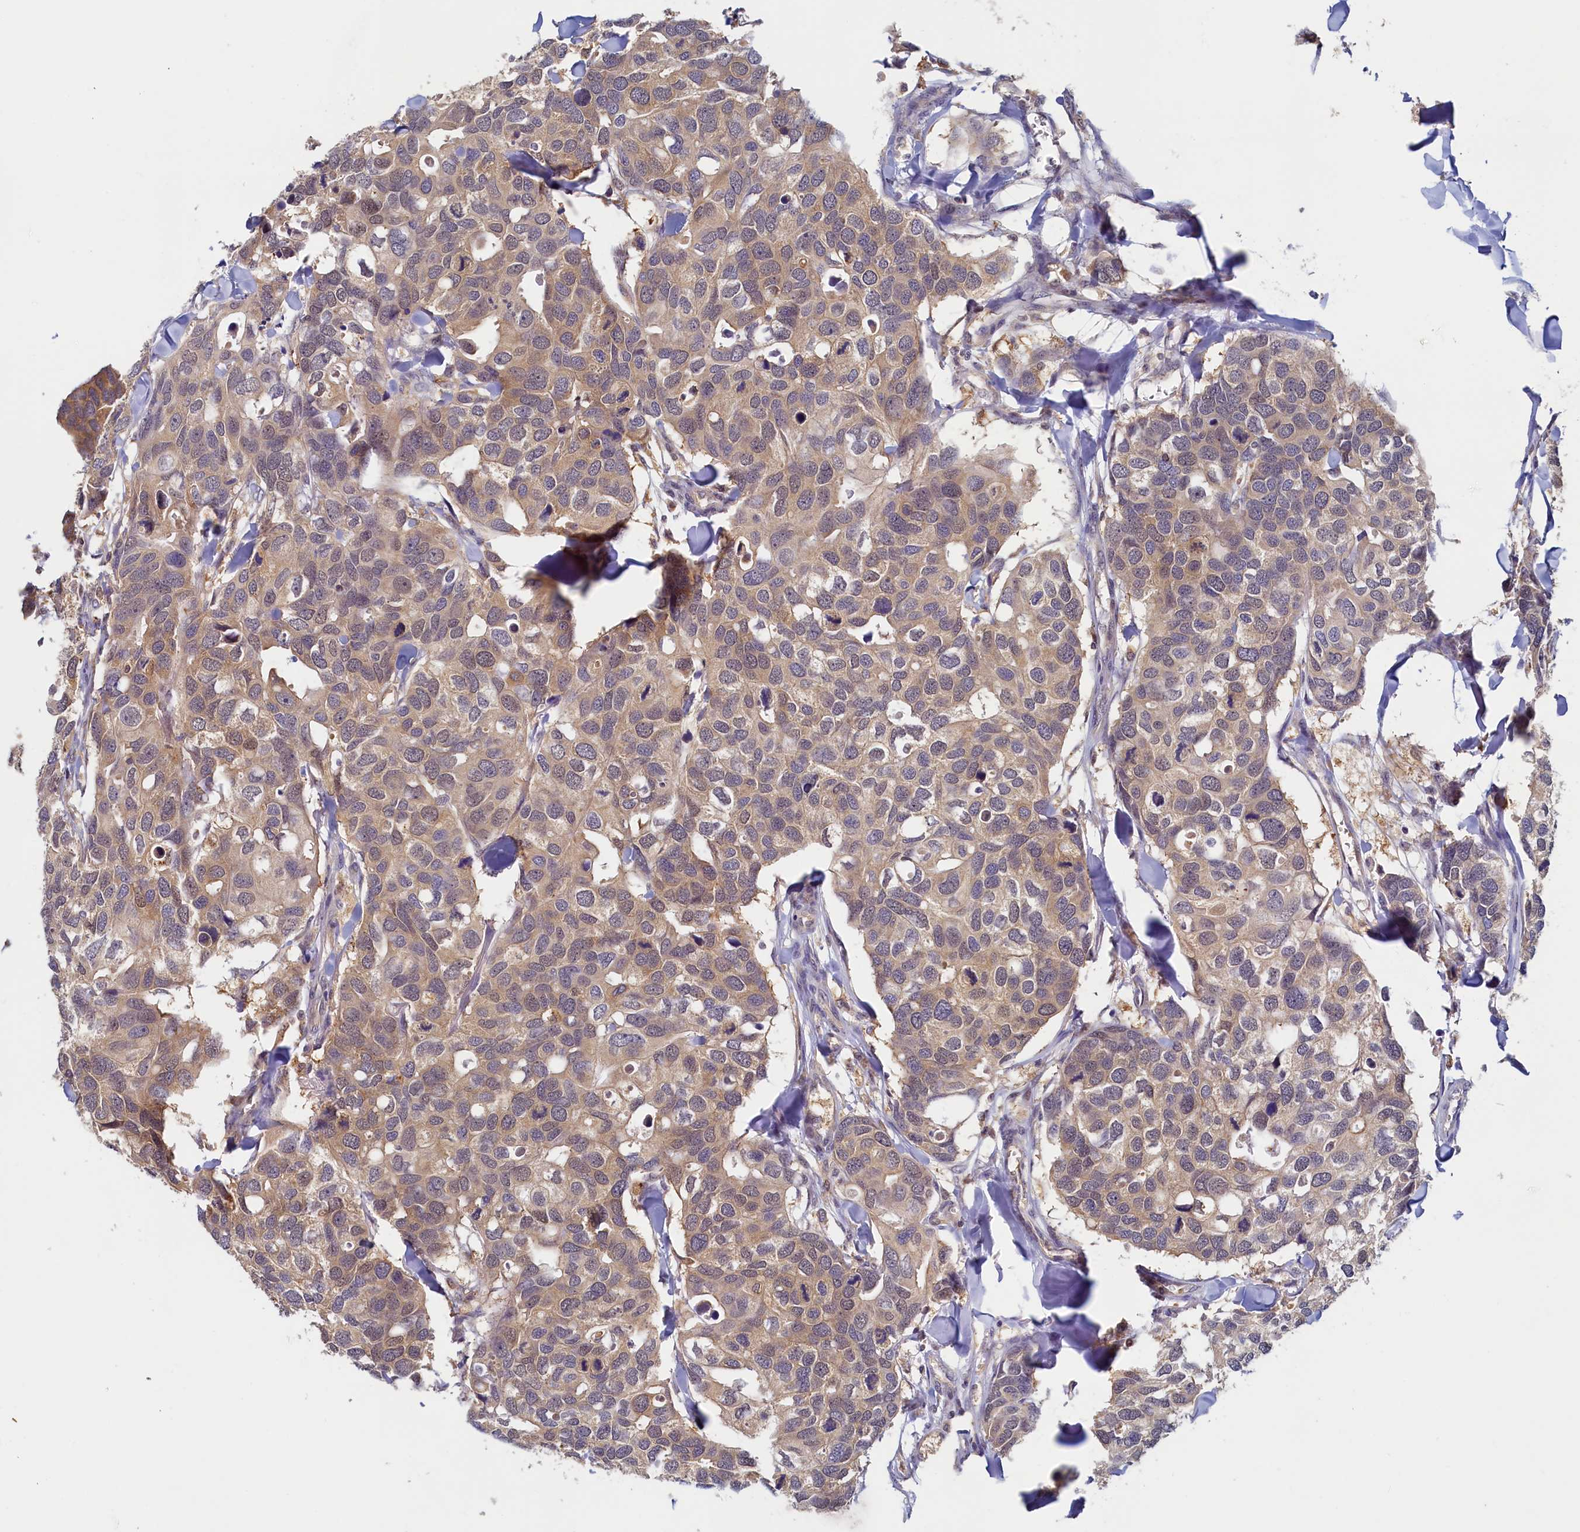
{"staining": {"intensity": "weak", "quantity": ">75%", "location": "cytoplasmic/membranous"}, "tissue": "breast cancer", "cell_type": "Tumor cells", "image_type": "cancer", "snomed": [{"axis": "morphology", "description": "Duct carcinoma"}, {"axis": "topography", "description": "Breast"}], "caption": "IHC micrograph of human breast cancer stained for a protein (brown), which demonstrates low levels of weak cytoplasmic/membranous expression in approximately >75% of tumor cells.", "gene": "PAAF1", "patient": {"sex": "female", "age": 83}}